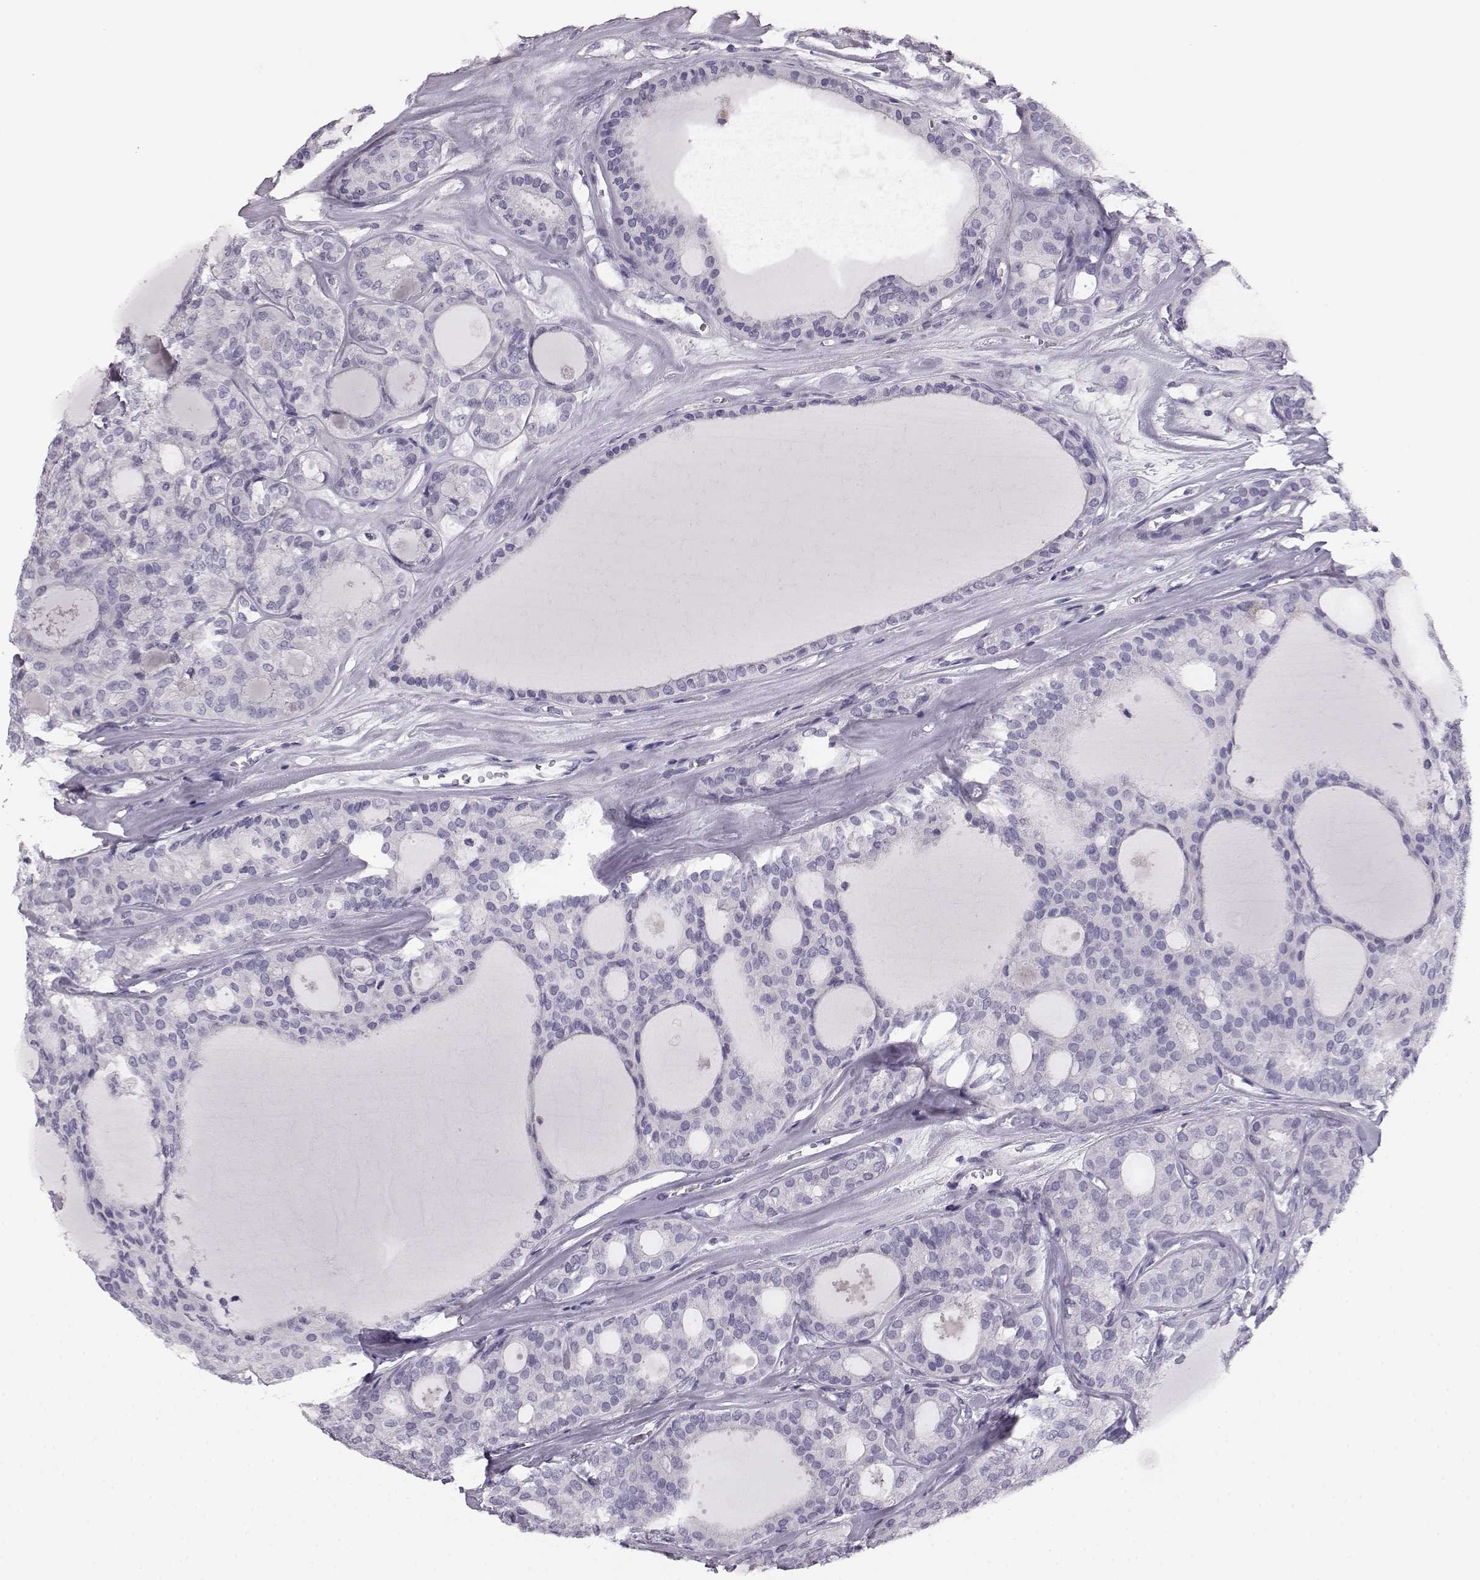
{"staining": {"intensity": "negative", "quantity": "none", "location": "none"}, "tissue": "thyroid cancer", "cell_type": "Tumor cells", "image_type": "cancer", "snomed": [{"axis": "morphology", "description": "Follicular adenoma carcinoma, NOS"}, {"axis": "topography", "description": "Thyroid gland"}], "caption": "IHC of thyroid follicular adenoma carcinoma demonstrates no positivity in tumor cells.", "gene": "BFSP2", "patient": {"sex": "male", "age": 75}}